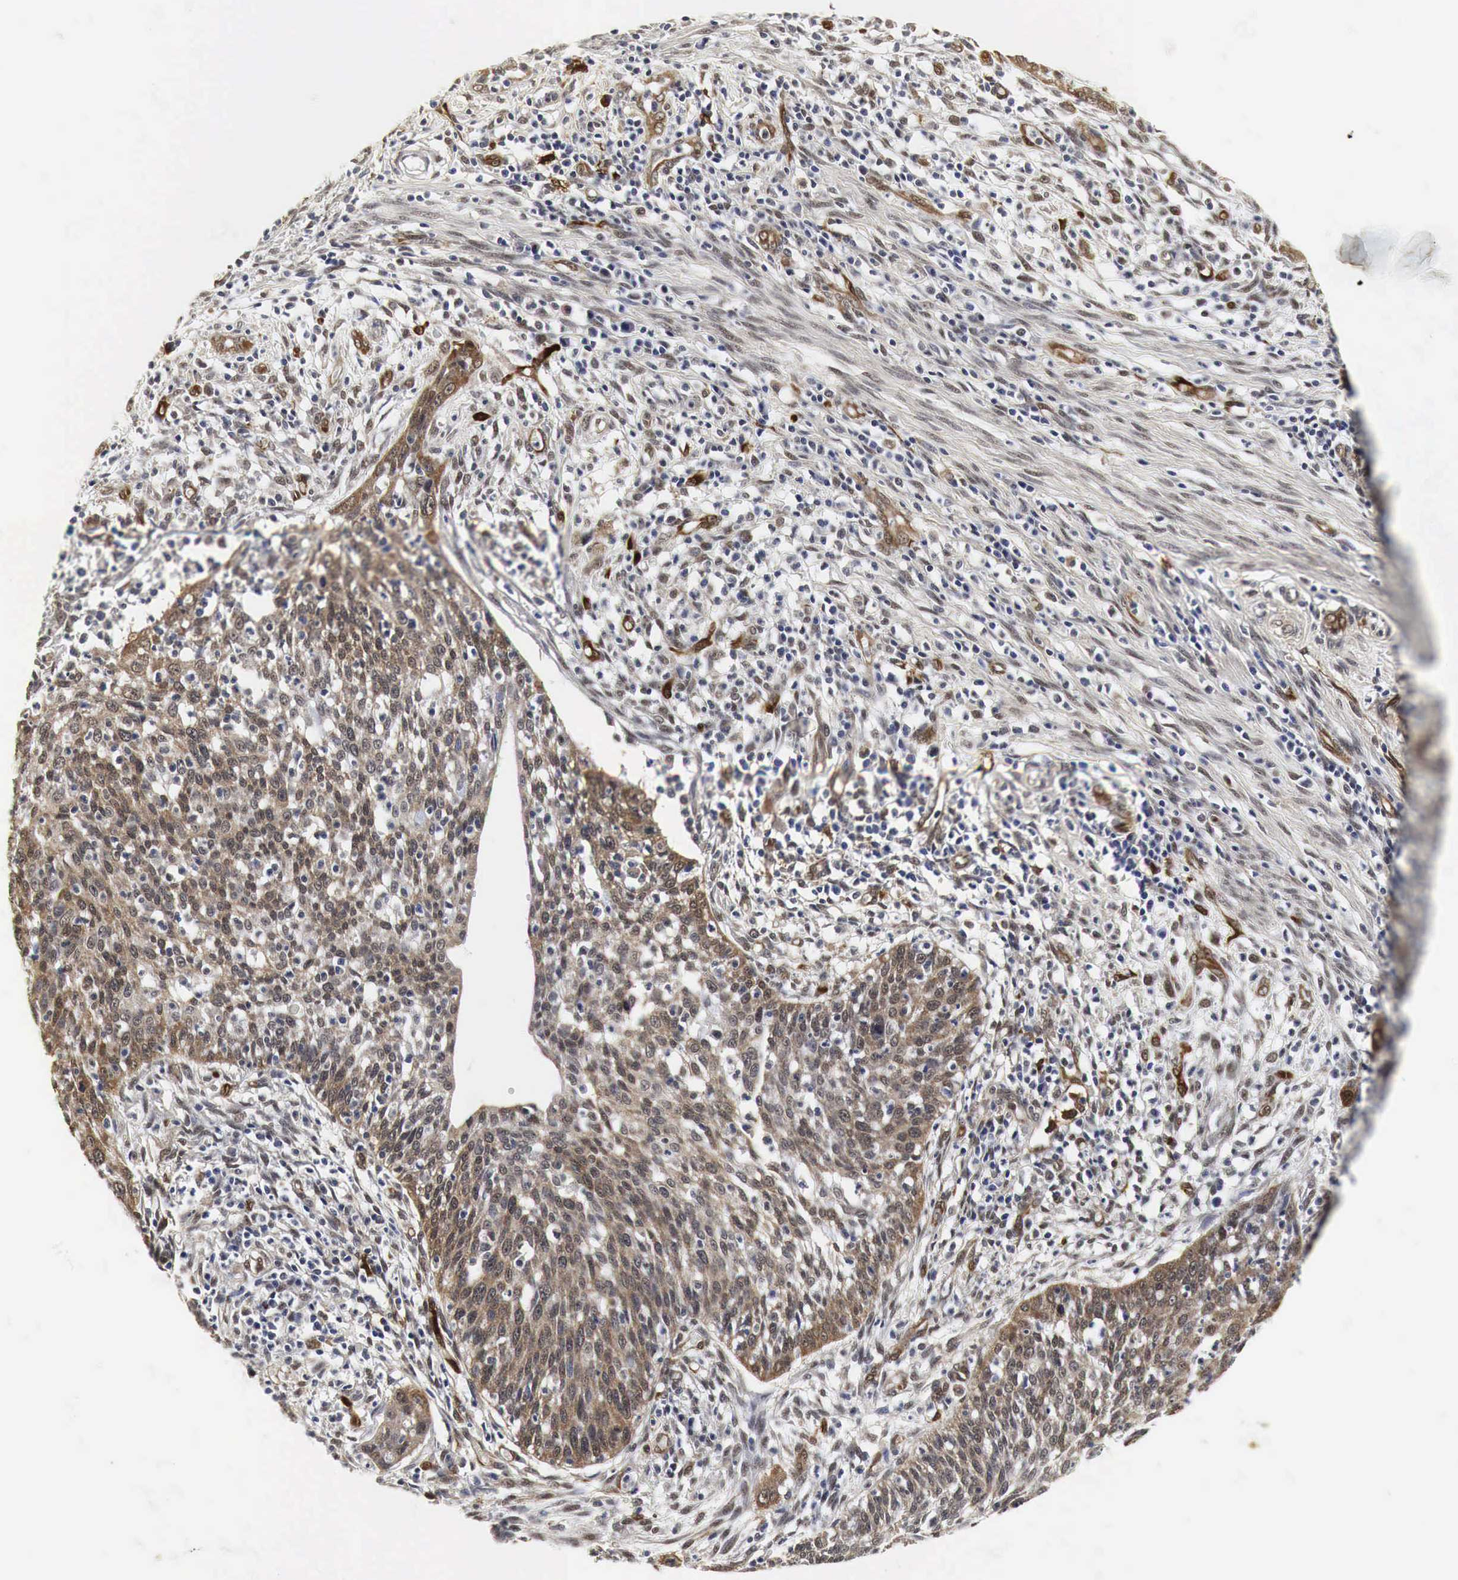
{"staining": {"intensity": "moderate", "quantity": "25%-75%", "location": "cytoplasmic/membranous"}, "tissue": "cervical cancer", "cell_type": "Tumor cells", "image_type": "cancer", "snomed": [{"axis": "morphology", "description": "Squamous cell carcinoma, NOS"}, {"axis": "topography", "description": "Cervix"}], "caption": "About 25%-75% of tumor cells in human cervical cancer reveal moderate cytoplasmic/membranous protein positivity as visualized by brown immunohistochemical staining.", "gene": "SPIN1", "patient": {"sex": "female", "age": 41}}